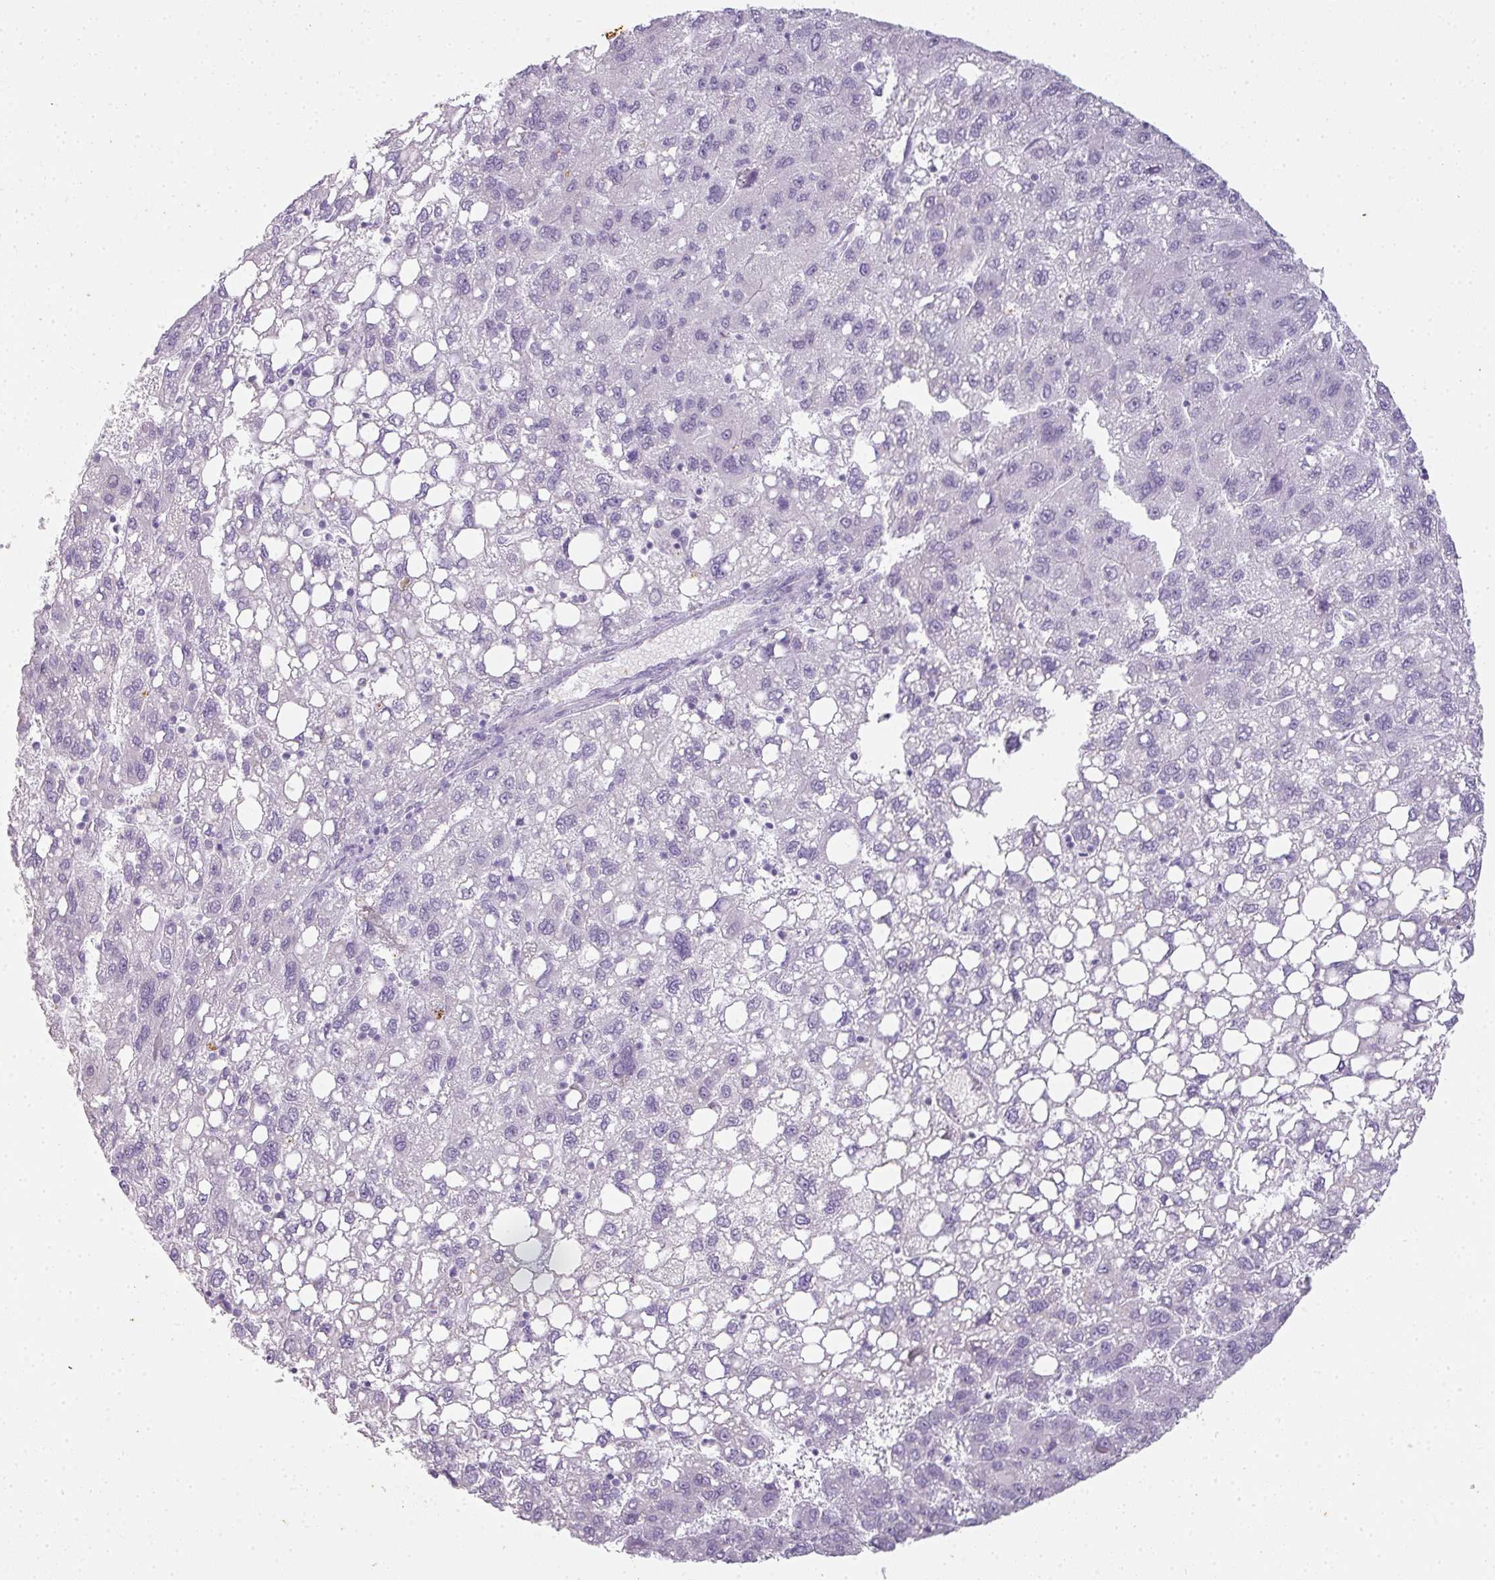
{"staining": {"intensity": "negative", "quantity": "none", "location": "none"}, "tissue": "liver cancer", "cell_type": "Tumor cells", "image_type": "cancer", "snomed": [{"axis": "morphology", "description": "Carcinoma, Hepatocellular, NOS"}, {"axis": "topography", "description": "Liver"}], "caption": "High power microscopy photomicrograph of an immunohistochemistry photomicrograph of hepatocellular carcinoma (liver), revealing no significant expression in tumor cells. (Stains: DAB (3,3'-diaminobenzidine) IHC with hematoxylin counter stain, Microscopy: brightfield microscopy at high magnification).", "gene": "RBMY1F", "patient": {"sex": "female", "age": 82}}